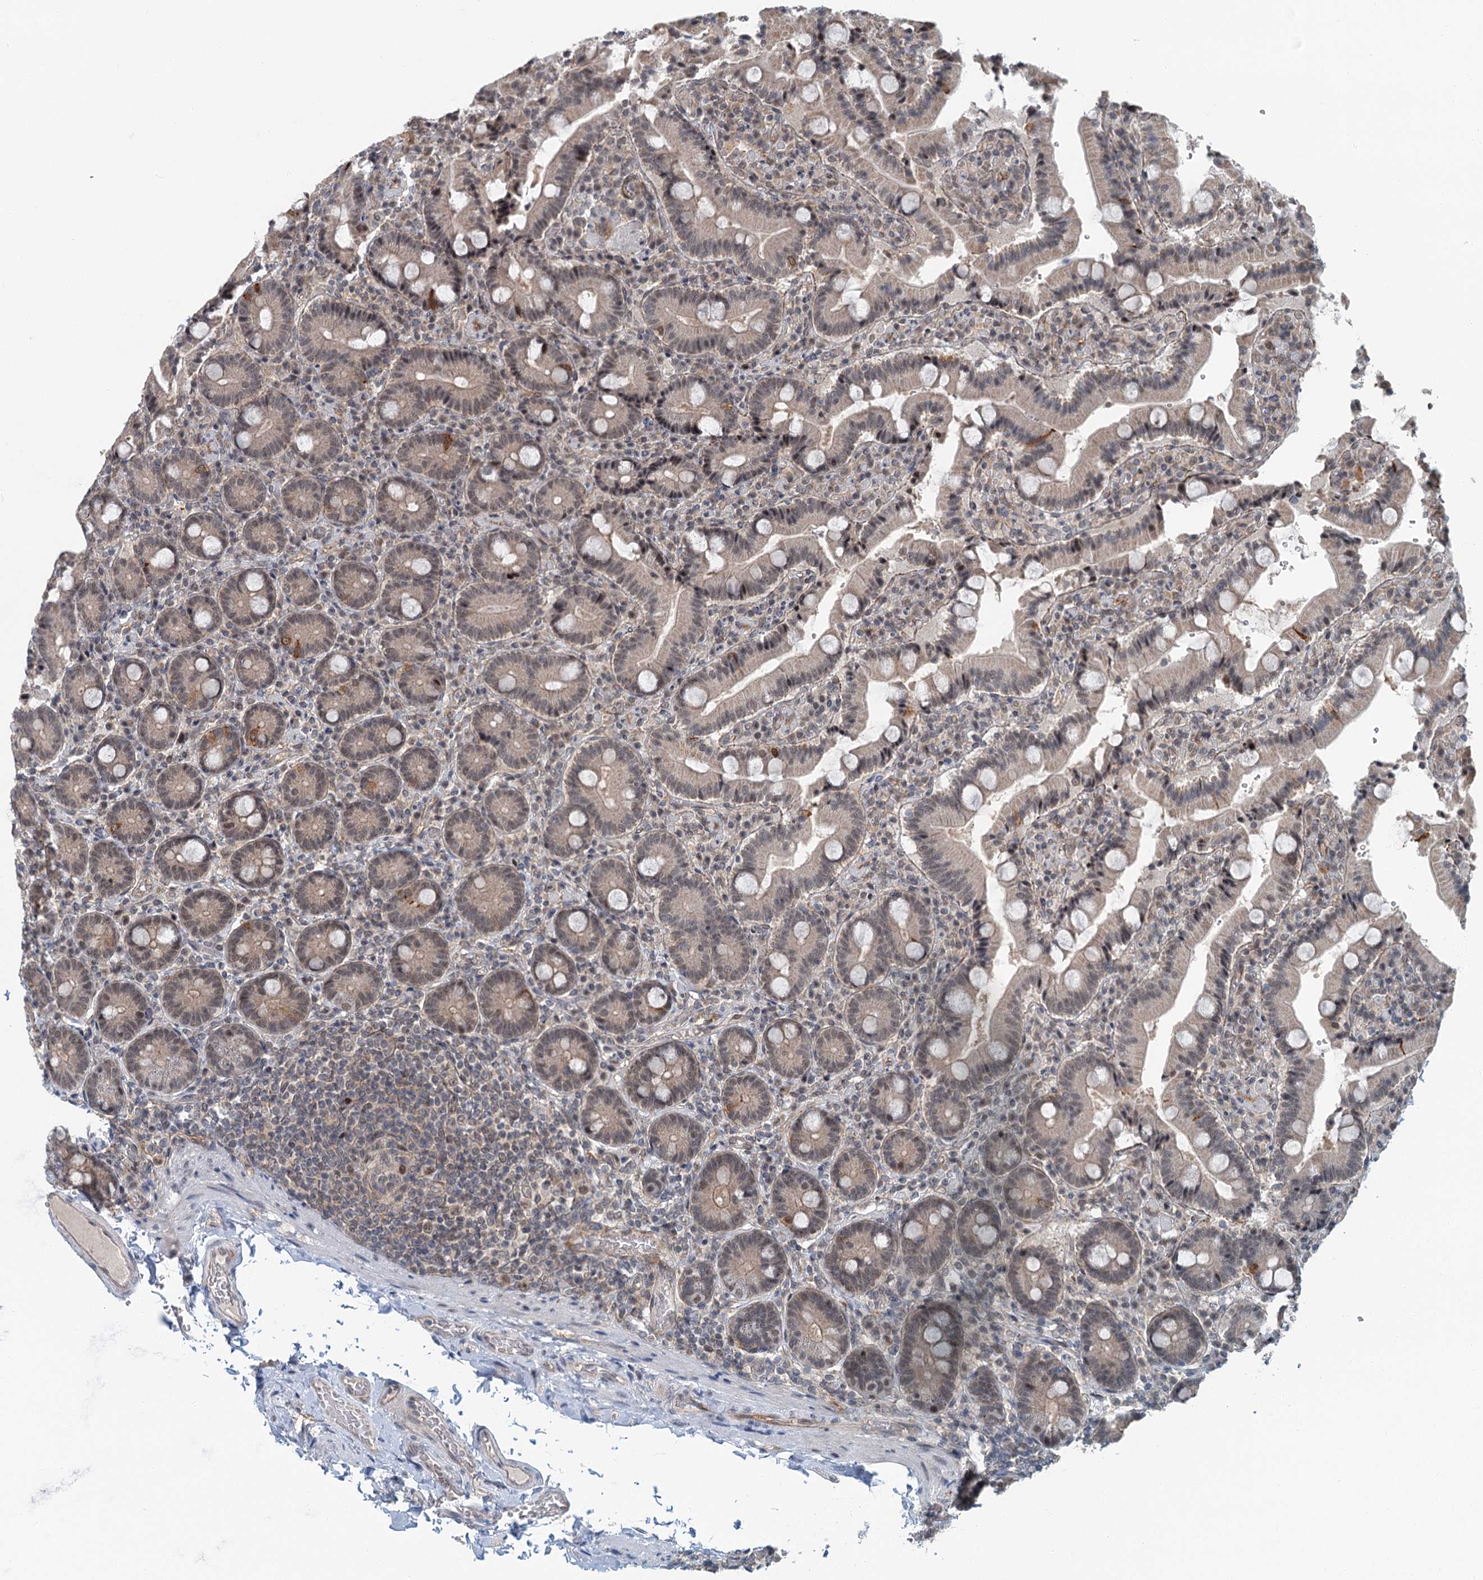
{"staining": {"intensity": "weak", "quantity": "25%-75%", "location": "cytoplasmic/membranous,nuclear"}, "tissue": "duodenum", "cell_type": "Glandular cells", "image_type": "normal", "snomed": [{"axis": "morphology", "description": "Normal tissue, NOS"}, {"axis": "topography", "description": "Duodenum"}], "caption": "Immunohistochemistry (IHC) (DAB (3,3'-diaminobenzidine)) staining of benign duodenum demonstrates weak cytoplasmic/membranous,nuclear protein positivity in about 25%-75% of glandular cells.", "gene": "TAS2R42", "patient": {"sex": "female", "age": 62}}